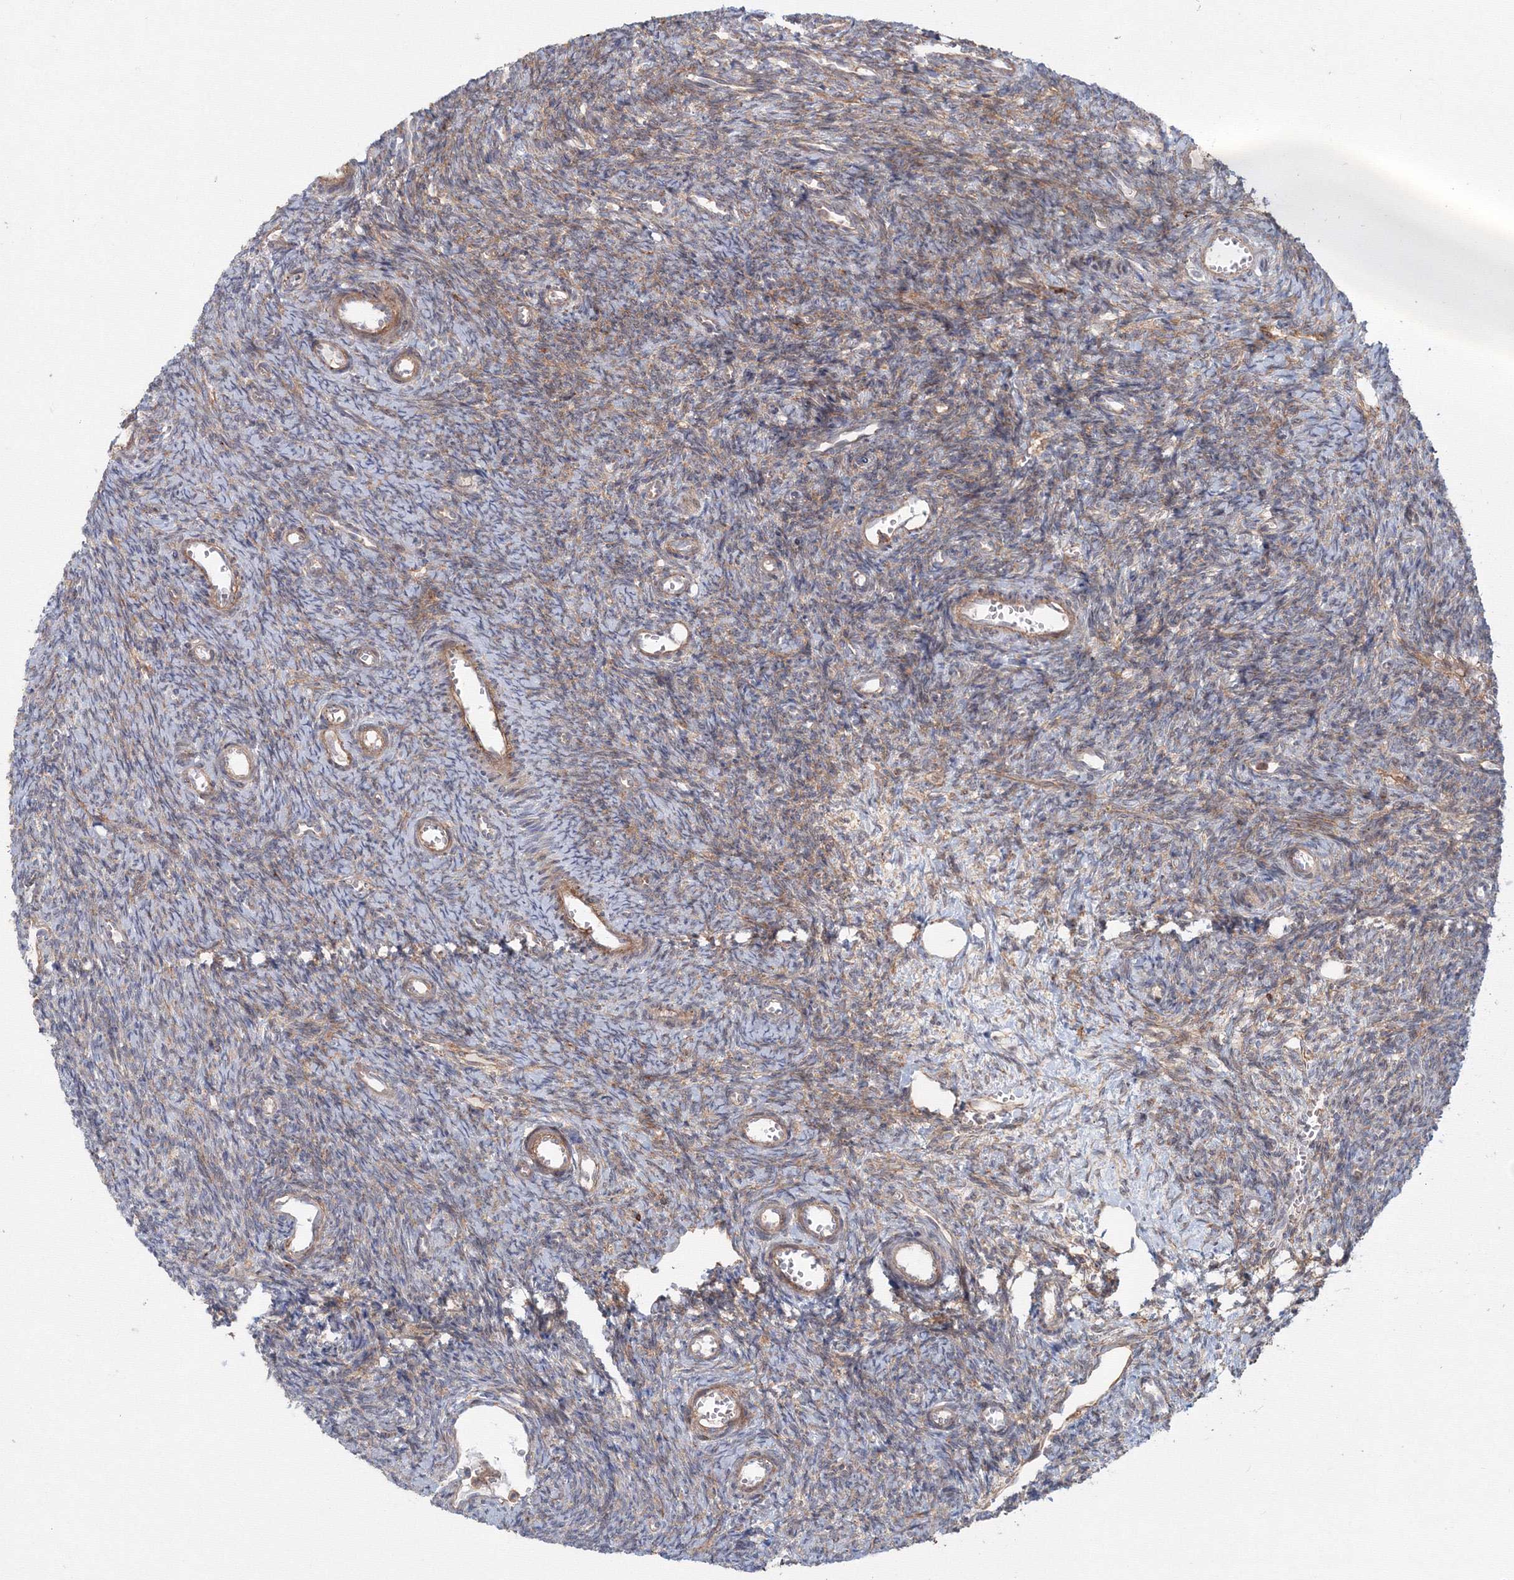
{"staining": {"intensity": "weak", "quantity": "25%-75%", "location": "cytoplasmic/membranous"}, "tissue": "ovary", "cell_type": "Ovarian stroma cells", "image_type": "normal", "snomed": [{"axis": "morphology", "description": "Normal tissue, NOS"}, {"axis": "topography", "description": "Ovary"}], "caption": "Ovary stained with immunohistochemistry (IHC) shows weak cytoplasmic/membranous expression in approximately 25%-75% of ovarian stroma cells.", "gene": "SH3PXD2A", "patient": {"sex": "female", "age": 39}}